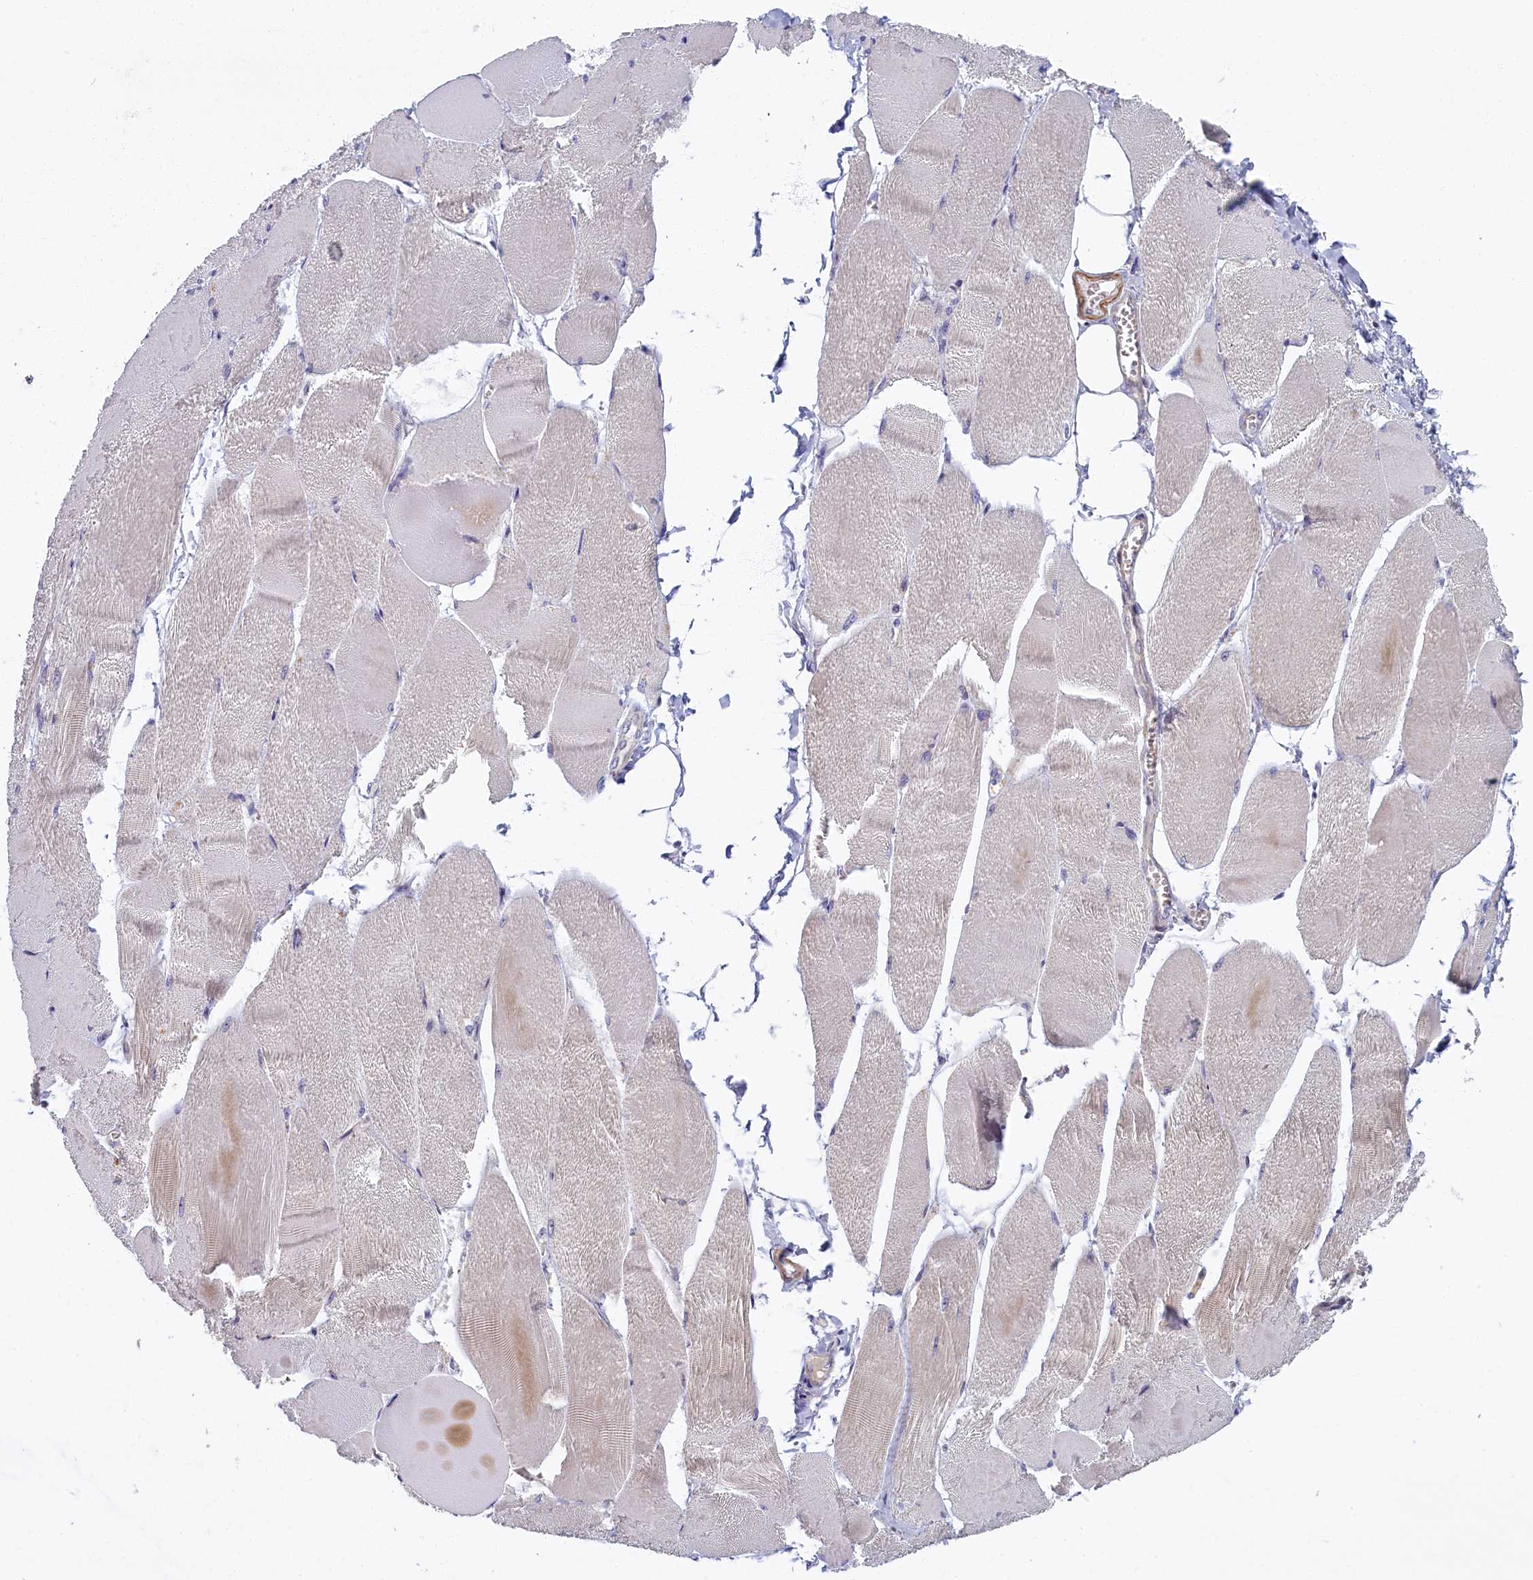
{"staining": {"intensity": "weak", "quantity": "<25%", "location": "cytoplasmic/membranous"}, "tissue": "skeletal muscle", "cell_type": "Myocytes", "image_type": "normal", "snomed": [{"axis": "morphology", "description": "Normal tissue, NOS"}, {"axis": "morphology", "description": "Basal cell carcinoma"}, {"axis": "topography", "description": "Skeletal muscle"}], "caption": "A high-resolution histopathology image shows IHC staining of unremarkable skeletal muscle, which displays no significant positivity in myocytes.", "gene": "TRPM4", "patient": {"sex": "female", "age": 64}}